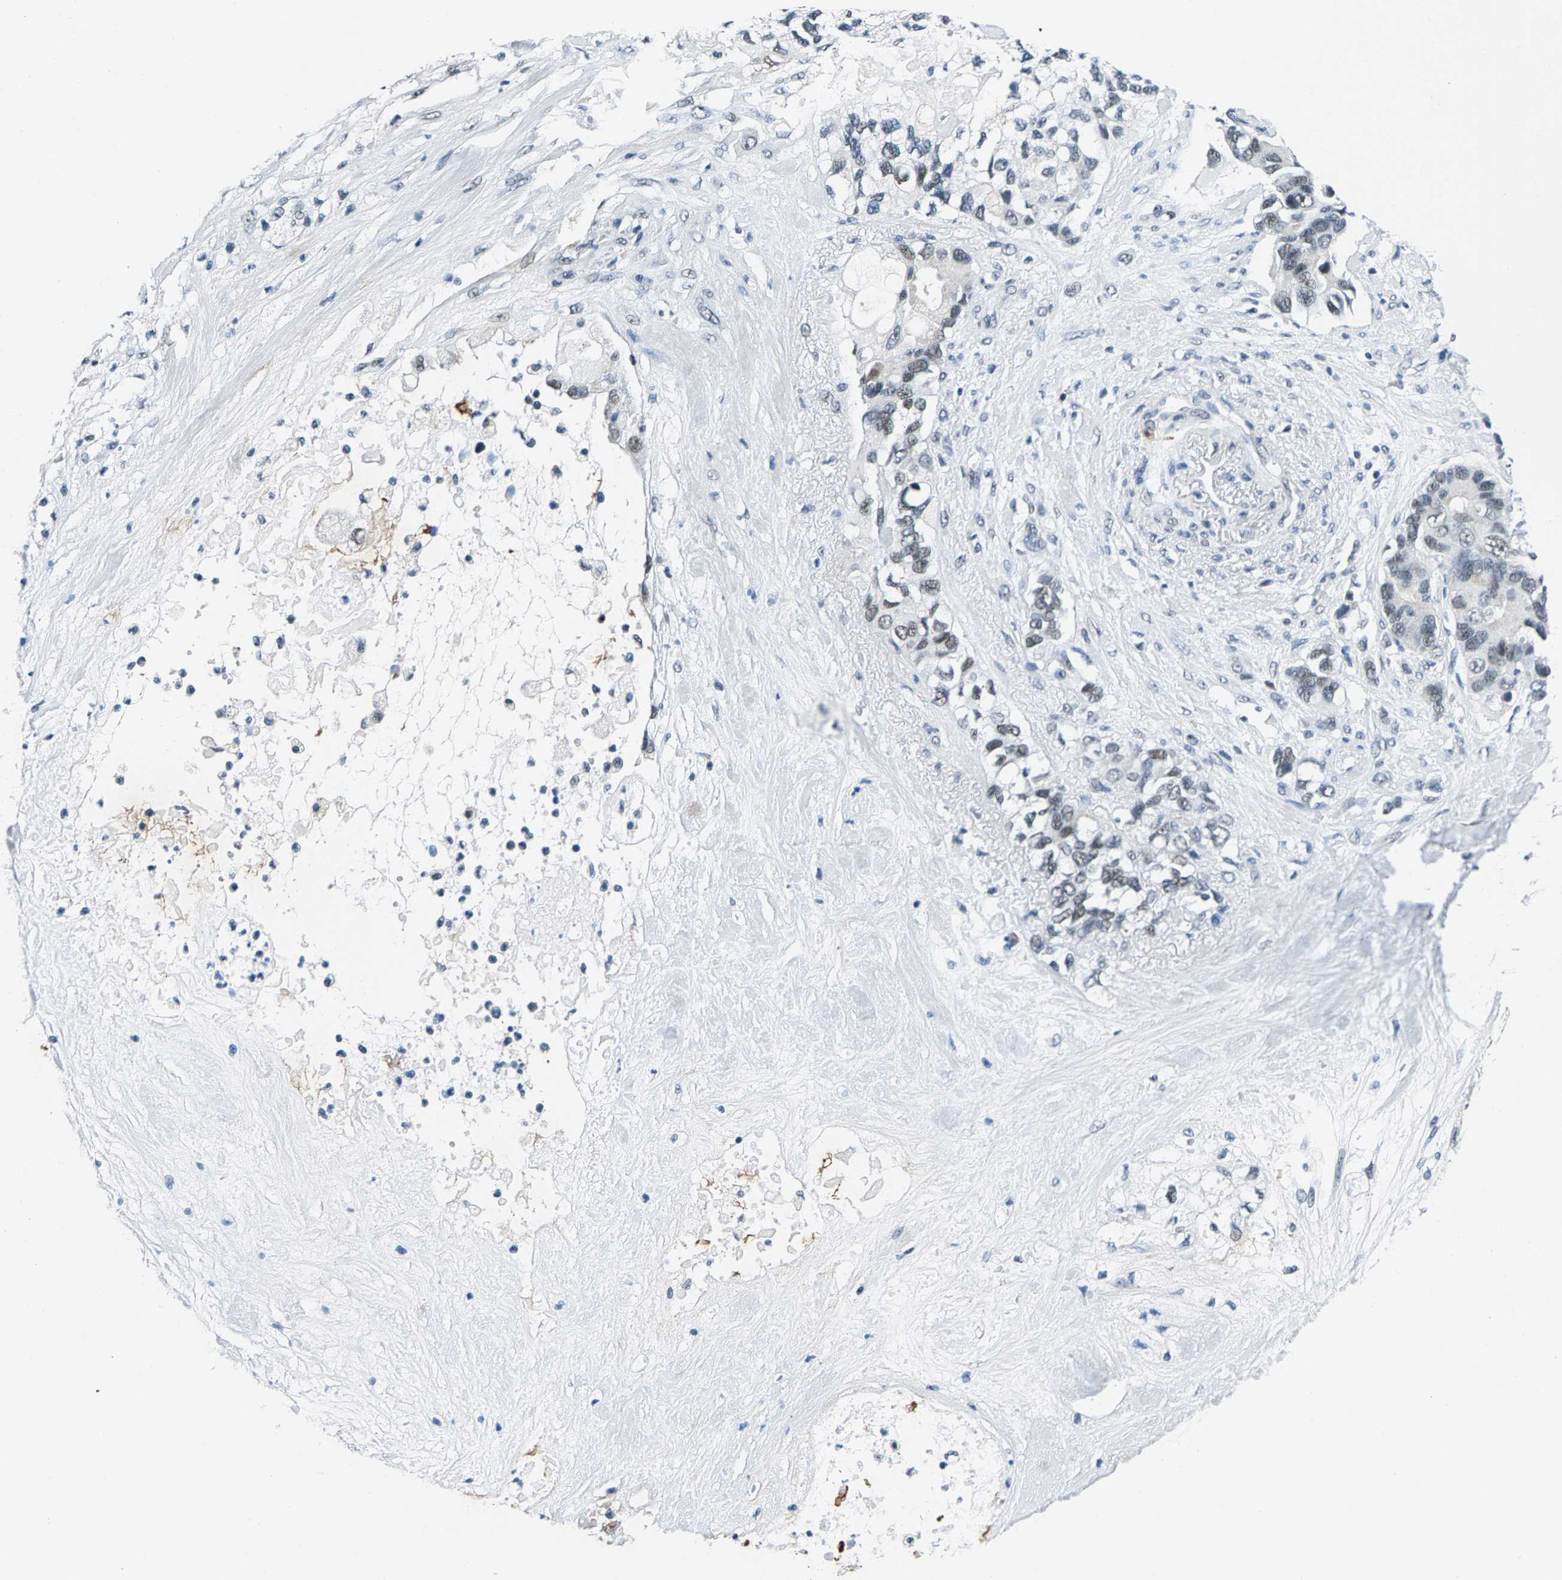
{"staining": {"intensity": "weak", "quantity": "<25%", "location": "nuclear"}, "tissue": "pancreatic cancer", "cell_type": "Tumor cells", "image_type": "cancer", "snomed": [{"axis": "morphology", "description": "Adenocarcinoma, NOS"}, {"axis": "topography", "description": "Pancreas"}], "caption": "A high-resolution image shows IHC staining of pancreatic adenocarcinoma, which exhibits no significant expression in tumor cells.", "gene": "ATF2", "patient": {"sex": "female", "age": 56}}